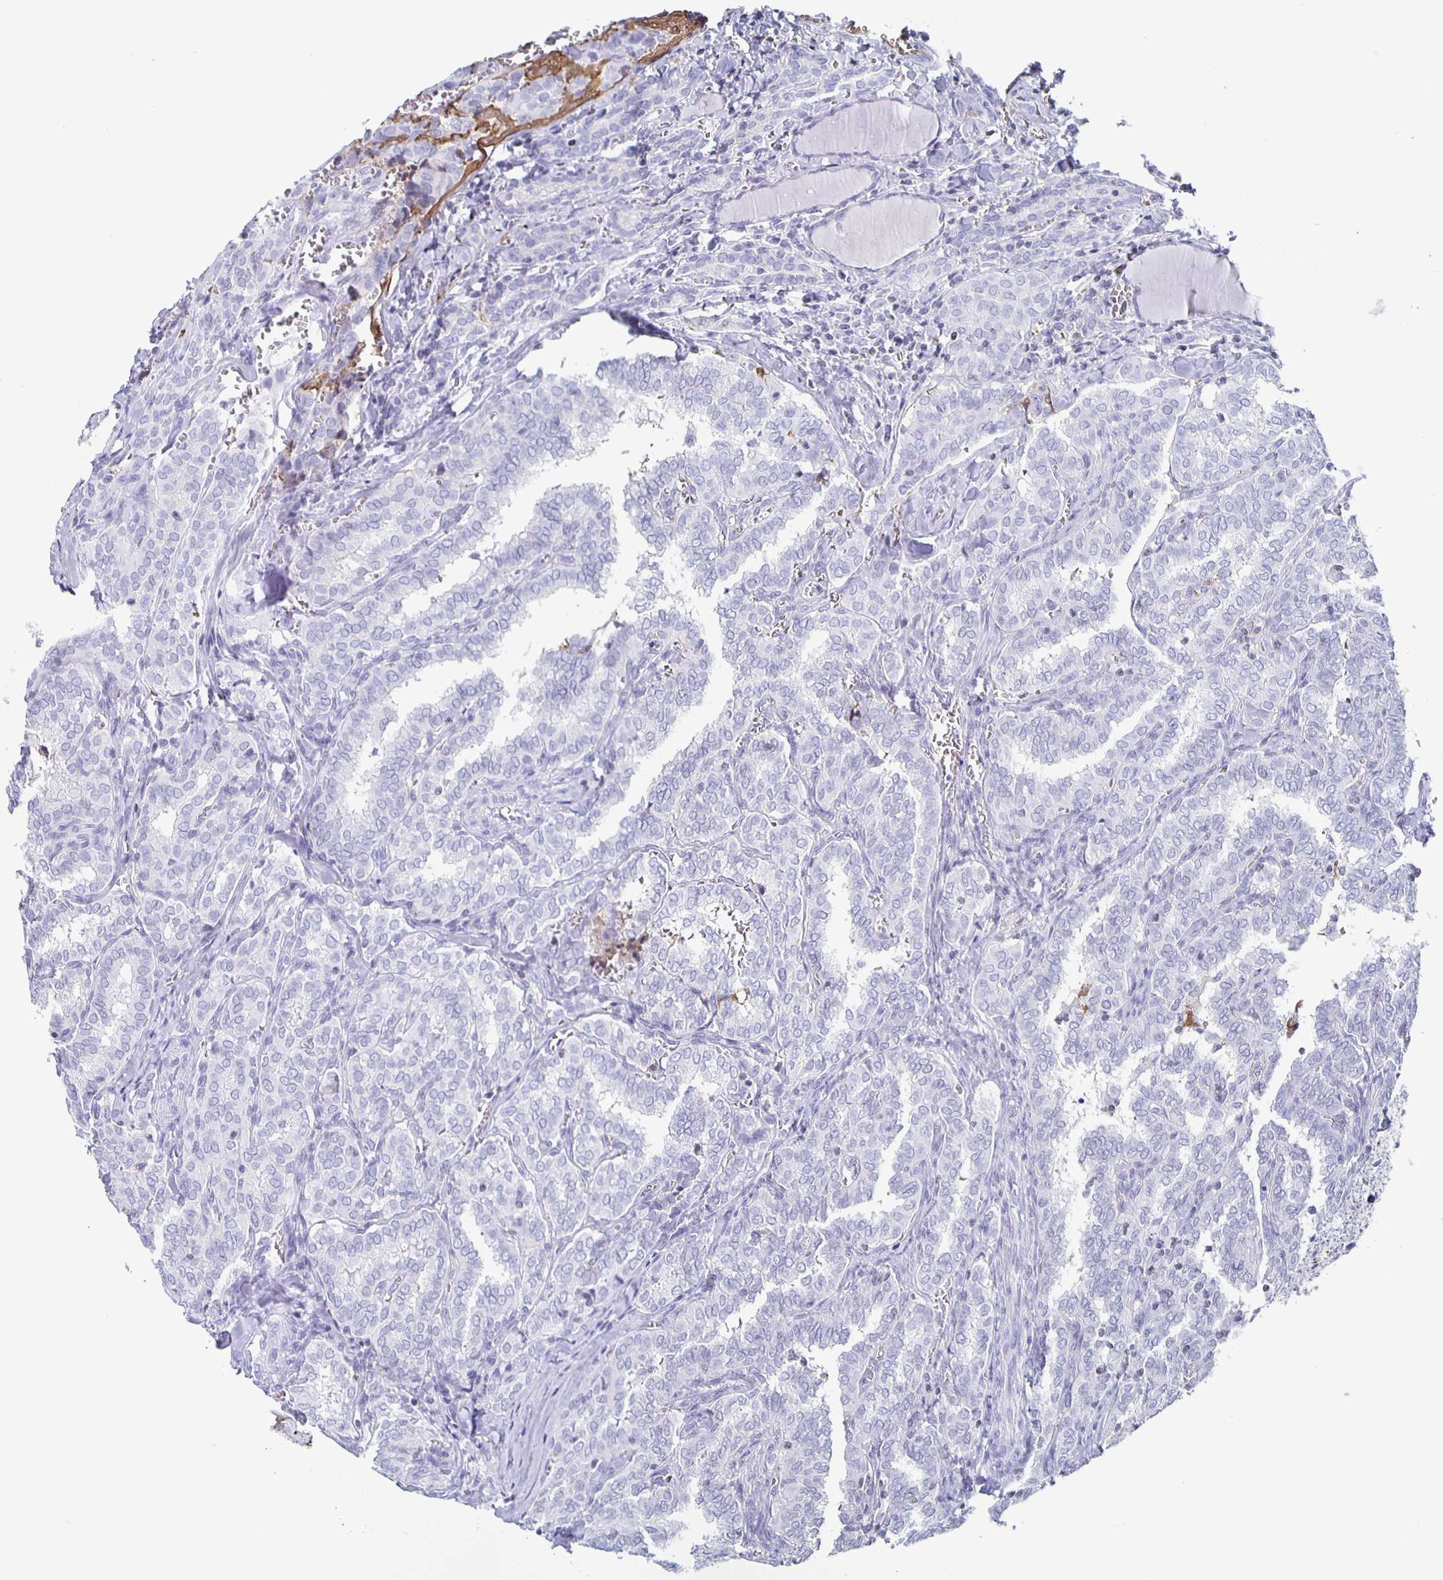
{"staining": {"intensity": "negative", "quantity": "none", "location": "none"}, "tissue": "thyroid cancer", "cell_type": "Tumor cells", "image_type": "cancer", "snomed": [{"axis": "morphology", "description": "Papillary adenocarcinoma, NOS"}, {"axis": "topography", "description": "Thyroid gland"}], "caption": "Immunohistochemical staining of human papillary adenocarcinoma (thyroid) shows no significant staining in tumor cells.", "gene": "FGA", "patient": {"sex": "female", "age": 30}}